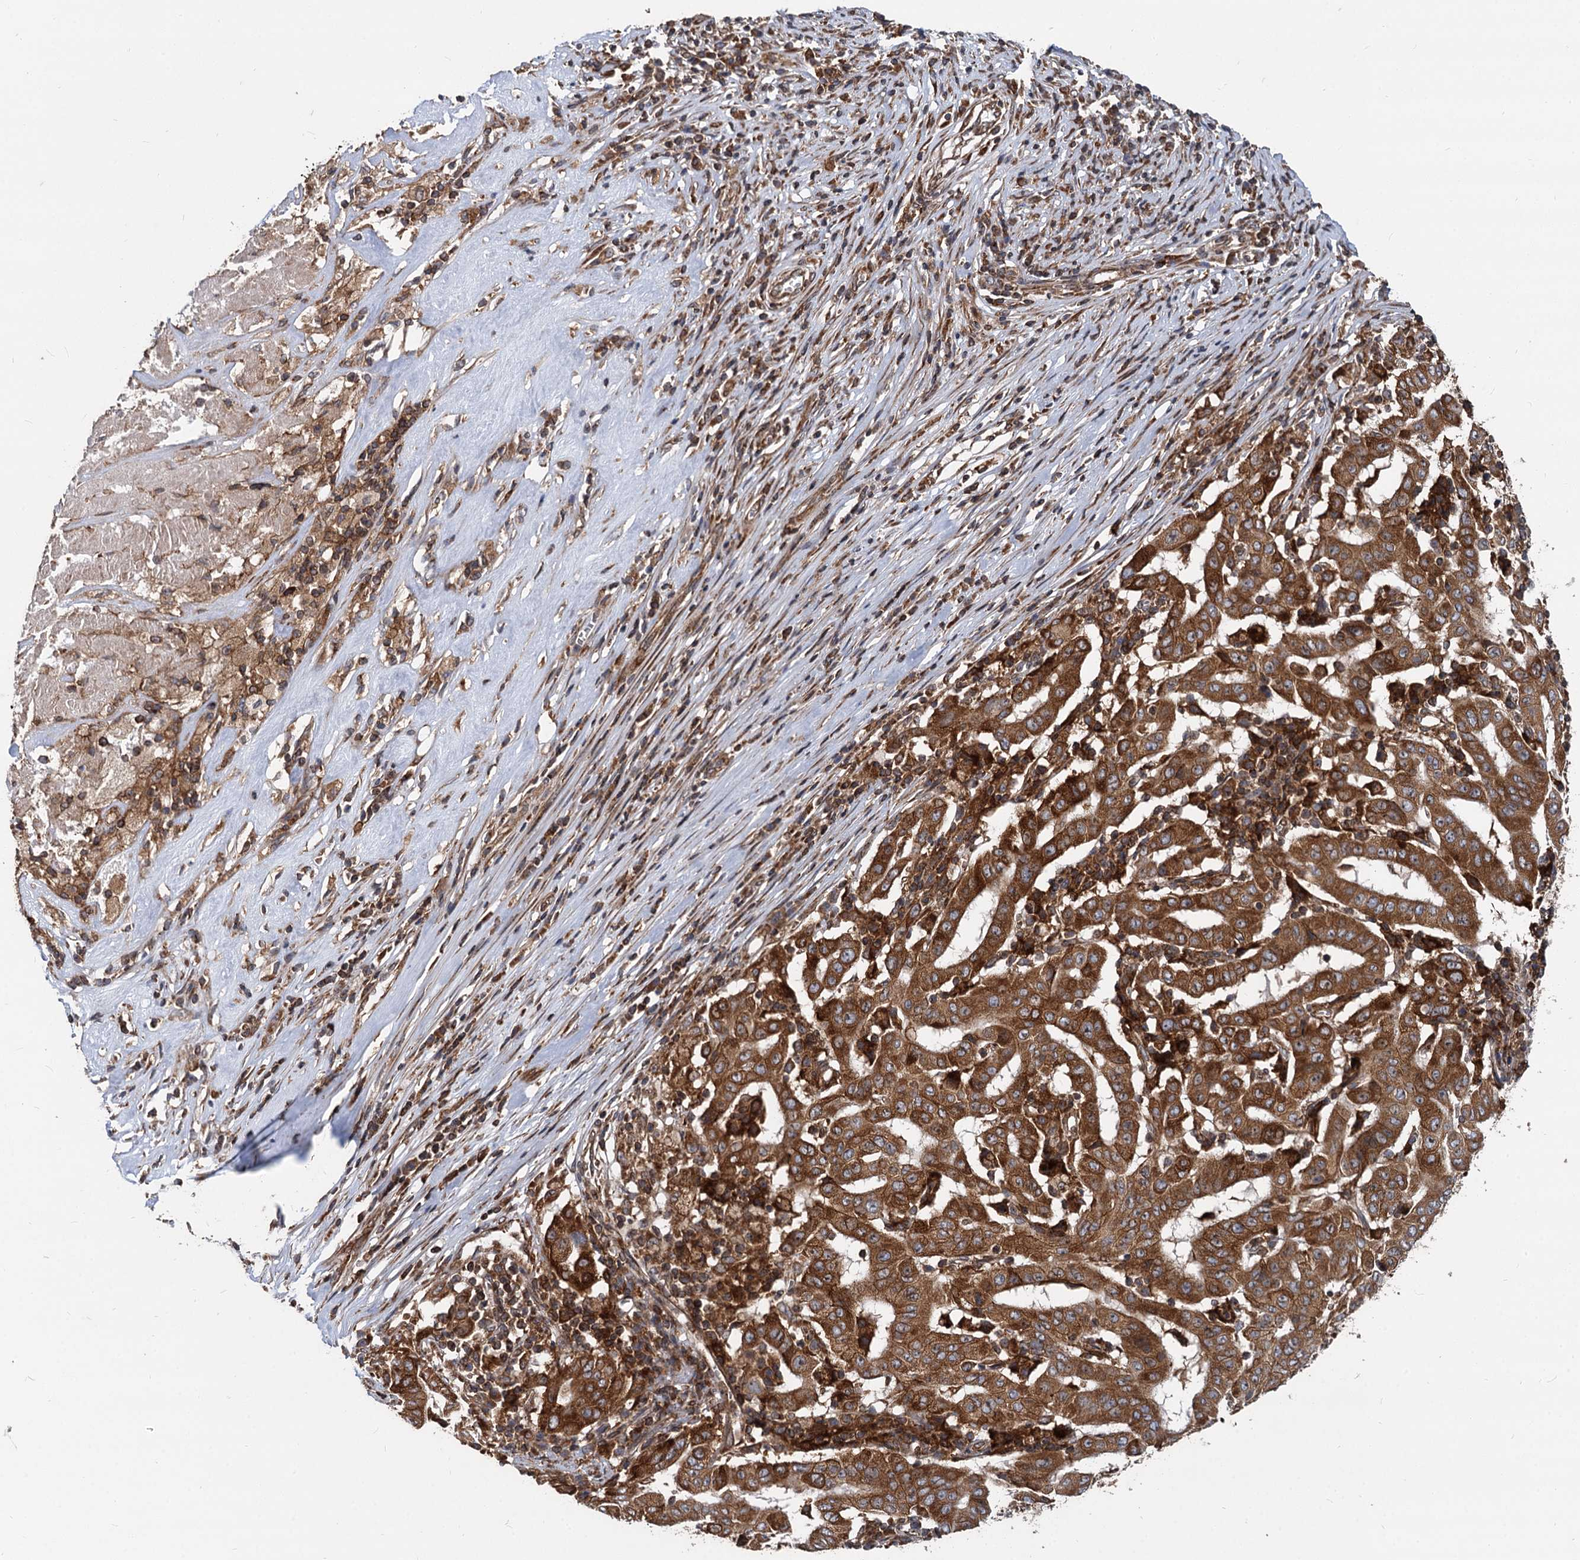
{"staining": {"intensity": "strong", "quantity": ">75%", "location": "cytoplasmic/membranous"}, "tissue": "pancreatic cancer", "cell_type": "Tumor cells", "image_type": "cancer", "snomed": [{"axis": "morphology", "description": "Adenocarcinoma, NOS"}, {"axis": "topography", "description": "Pancreas"}], "caption": "IHC photomicrograph of neoplastic tissue: pancreatic cancer stained using IHC demonstrates high levels of strong protein expression localized specifically in the cytoplasmic/membranous of tumor cells, appearing as a cytoplasmic/membranous brown color.", "gene": "STIM1", "patient": {"sex": "male", "age": 63}}